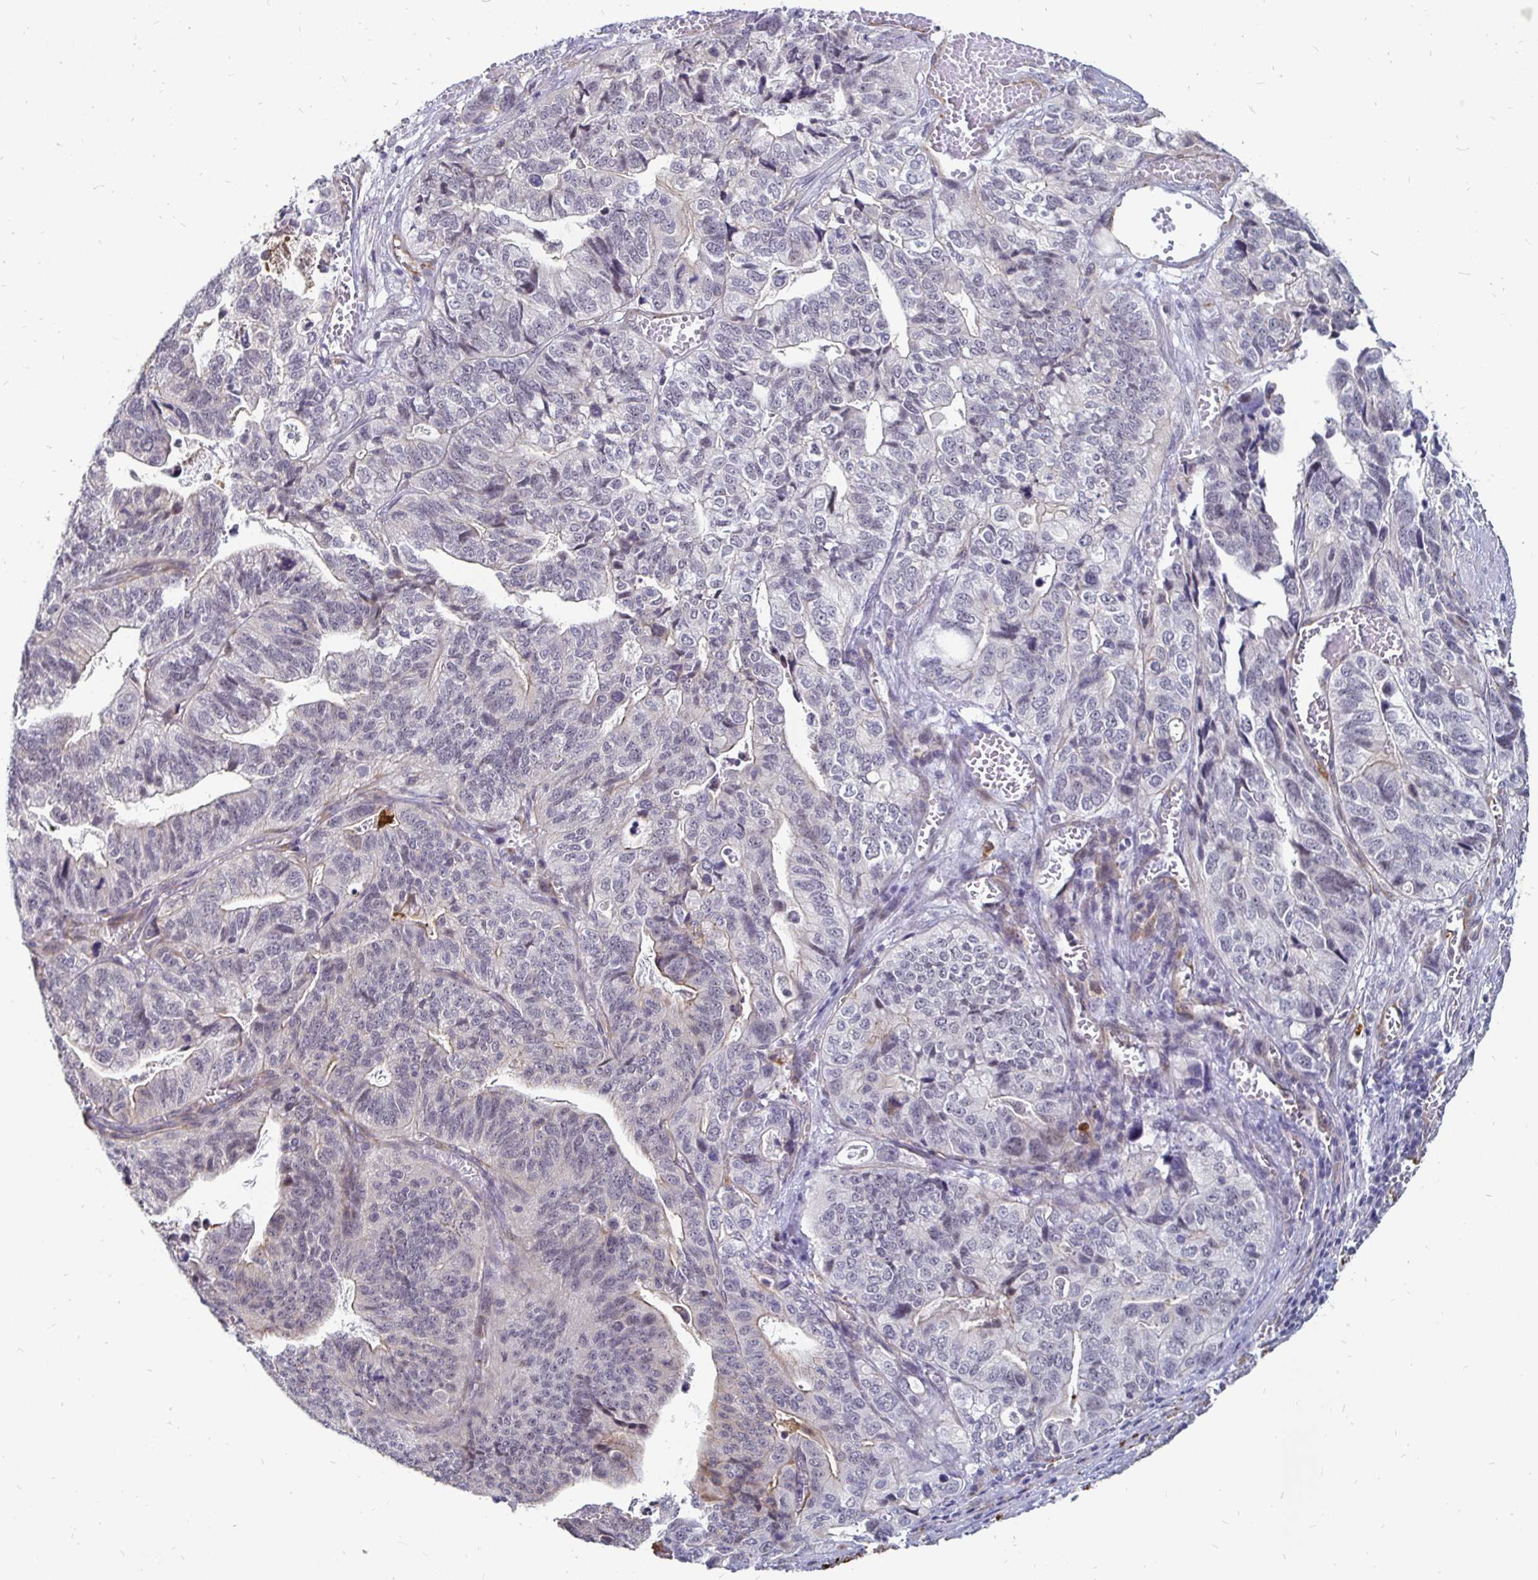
{"staining": {"intensity": "negative", "quantity": "none", "location": "none"}, "tissue": "stomach cancer", "cell_type": "Tumor cells", "image_type": "cancer", "snomed": [{"axis": "morphology", "description": "Adenocarcinoma, NOS"}, {"axis": "topography", "description": "Stomach, upper"}], "caption": "This is an IHC histopathology image of human stomach cancer. There is no expression in tumor cells.", "gene": "CCDC85A", "patient": {"sex": "female", "age": 67}}